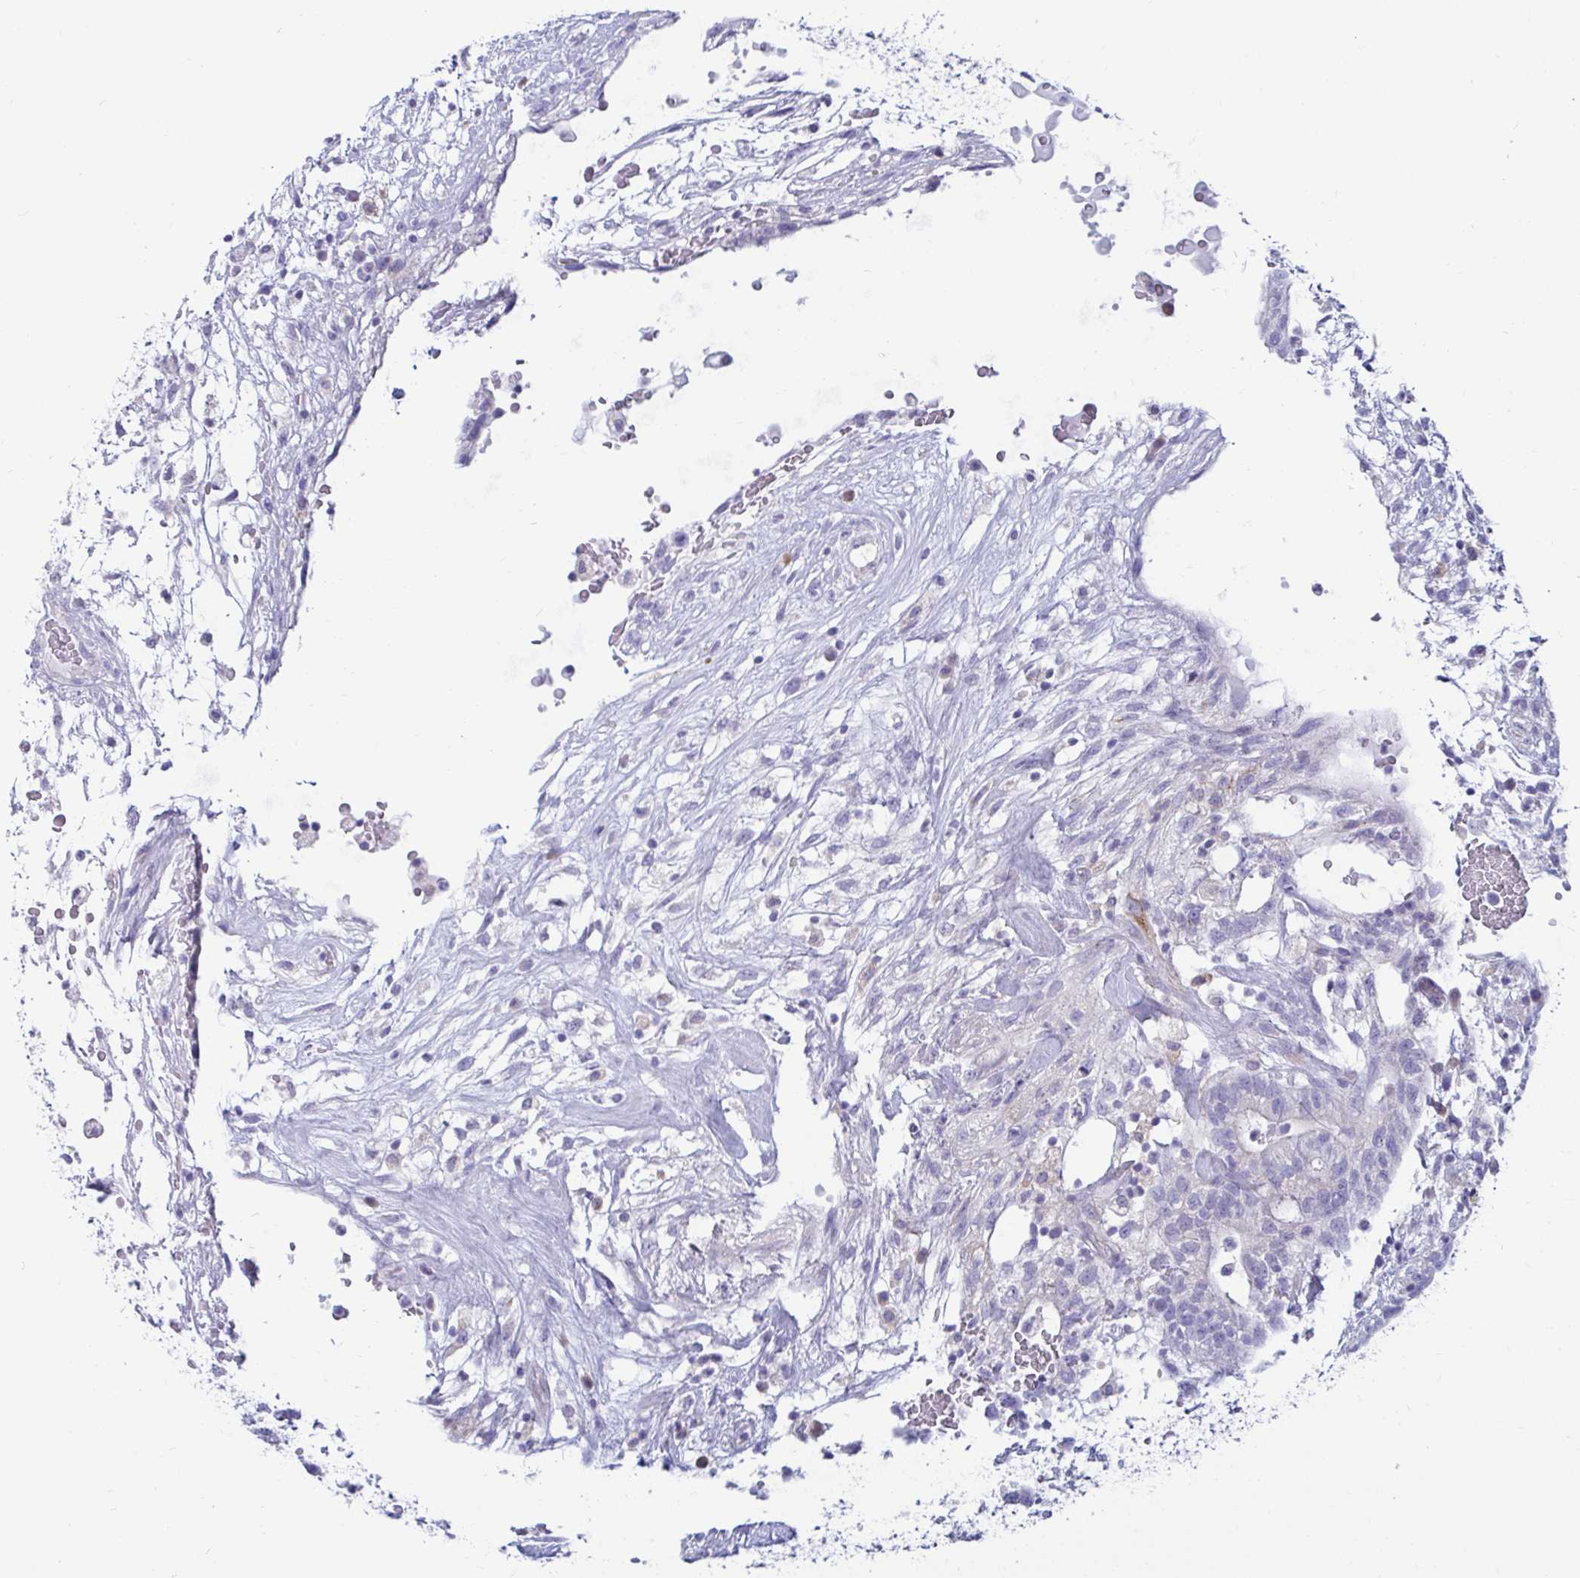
{"staining": {"intensity": "negative", "quantity": "none", "location": "none"}, "tissue": "testis cancer", "cell_type": "Tumor cells", "image_type": "cancer", "snomed": [{"axis": "morphology", "description": "Carcinoma, Embryonal, NOS"}, {"axis": "topography", "description": "Testis"}], "caption": "DAB immunohistochemical staining of human testis cancer (embryonal carcinoma) displays no significant staining in tumor cells. (DAB (3,3'-diaminobenzidine) immunohistochemistry (IHC), high magnification).", "gene": "TFPI2", "patient": {"sex": "male", "age": 32}}